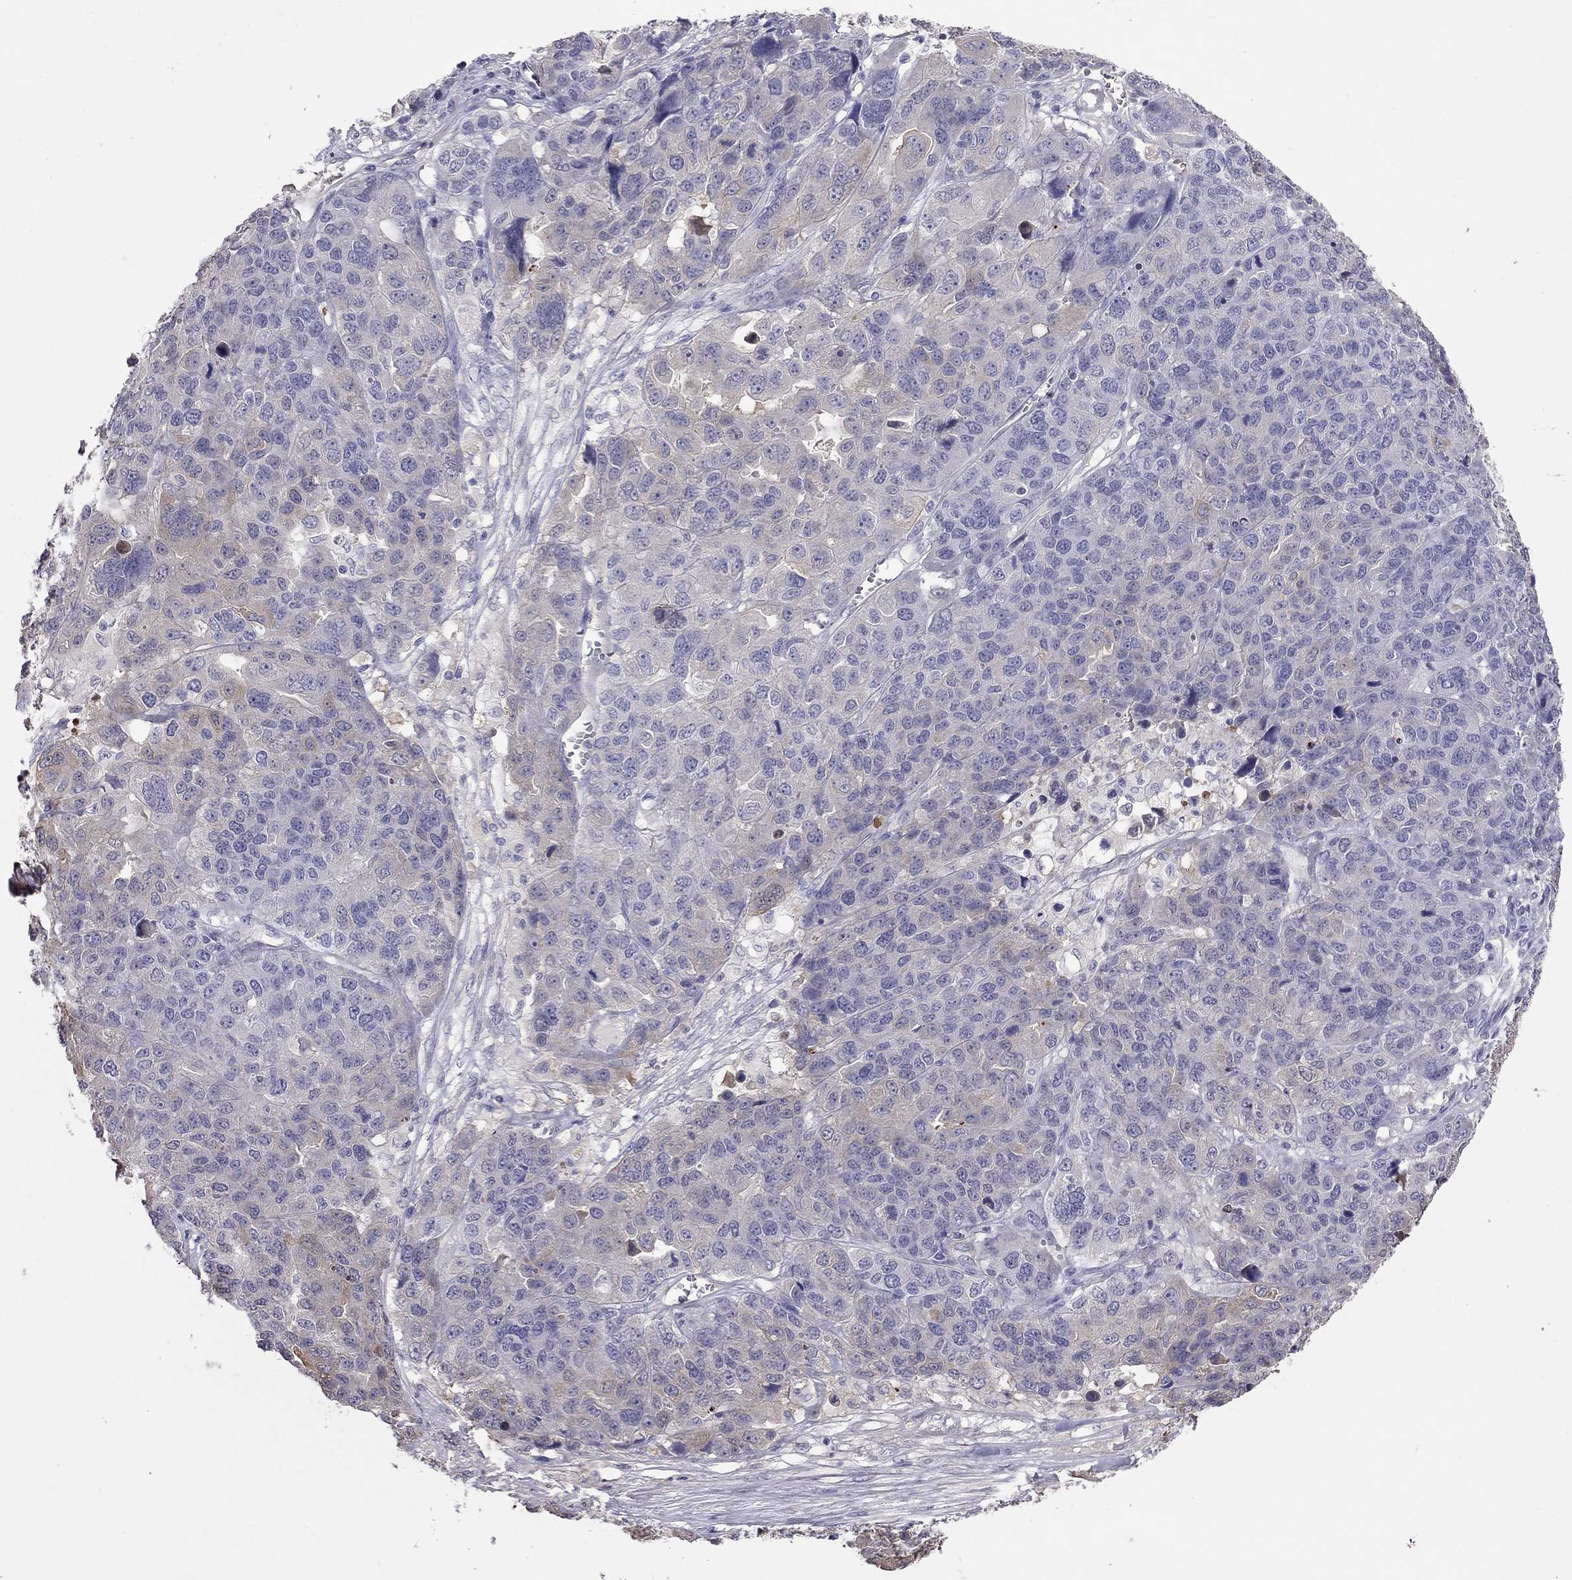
{"staining": {"intensity": "weak", "quantity": "<25%", "location": "cytoplasmic/membranous"}, "tissue": "ovarian cancer", "cell_type": "Tumor cells", "image_type": "cancer", "snomed": [{"axis": "morphology", "description": "Cystadenocarcinoma, serous, NOS"}, {"axis": "topography", "description": "Ovary"}], "caption": "This is an immunohistochemistry (IHC) micrograph of ovarian serous cystadenocarcinoma. There is no staining in tumor cells.", "gene": "FEZ1", "patient": {"sex": "female", "age": 87}}